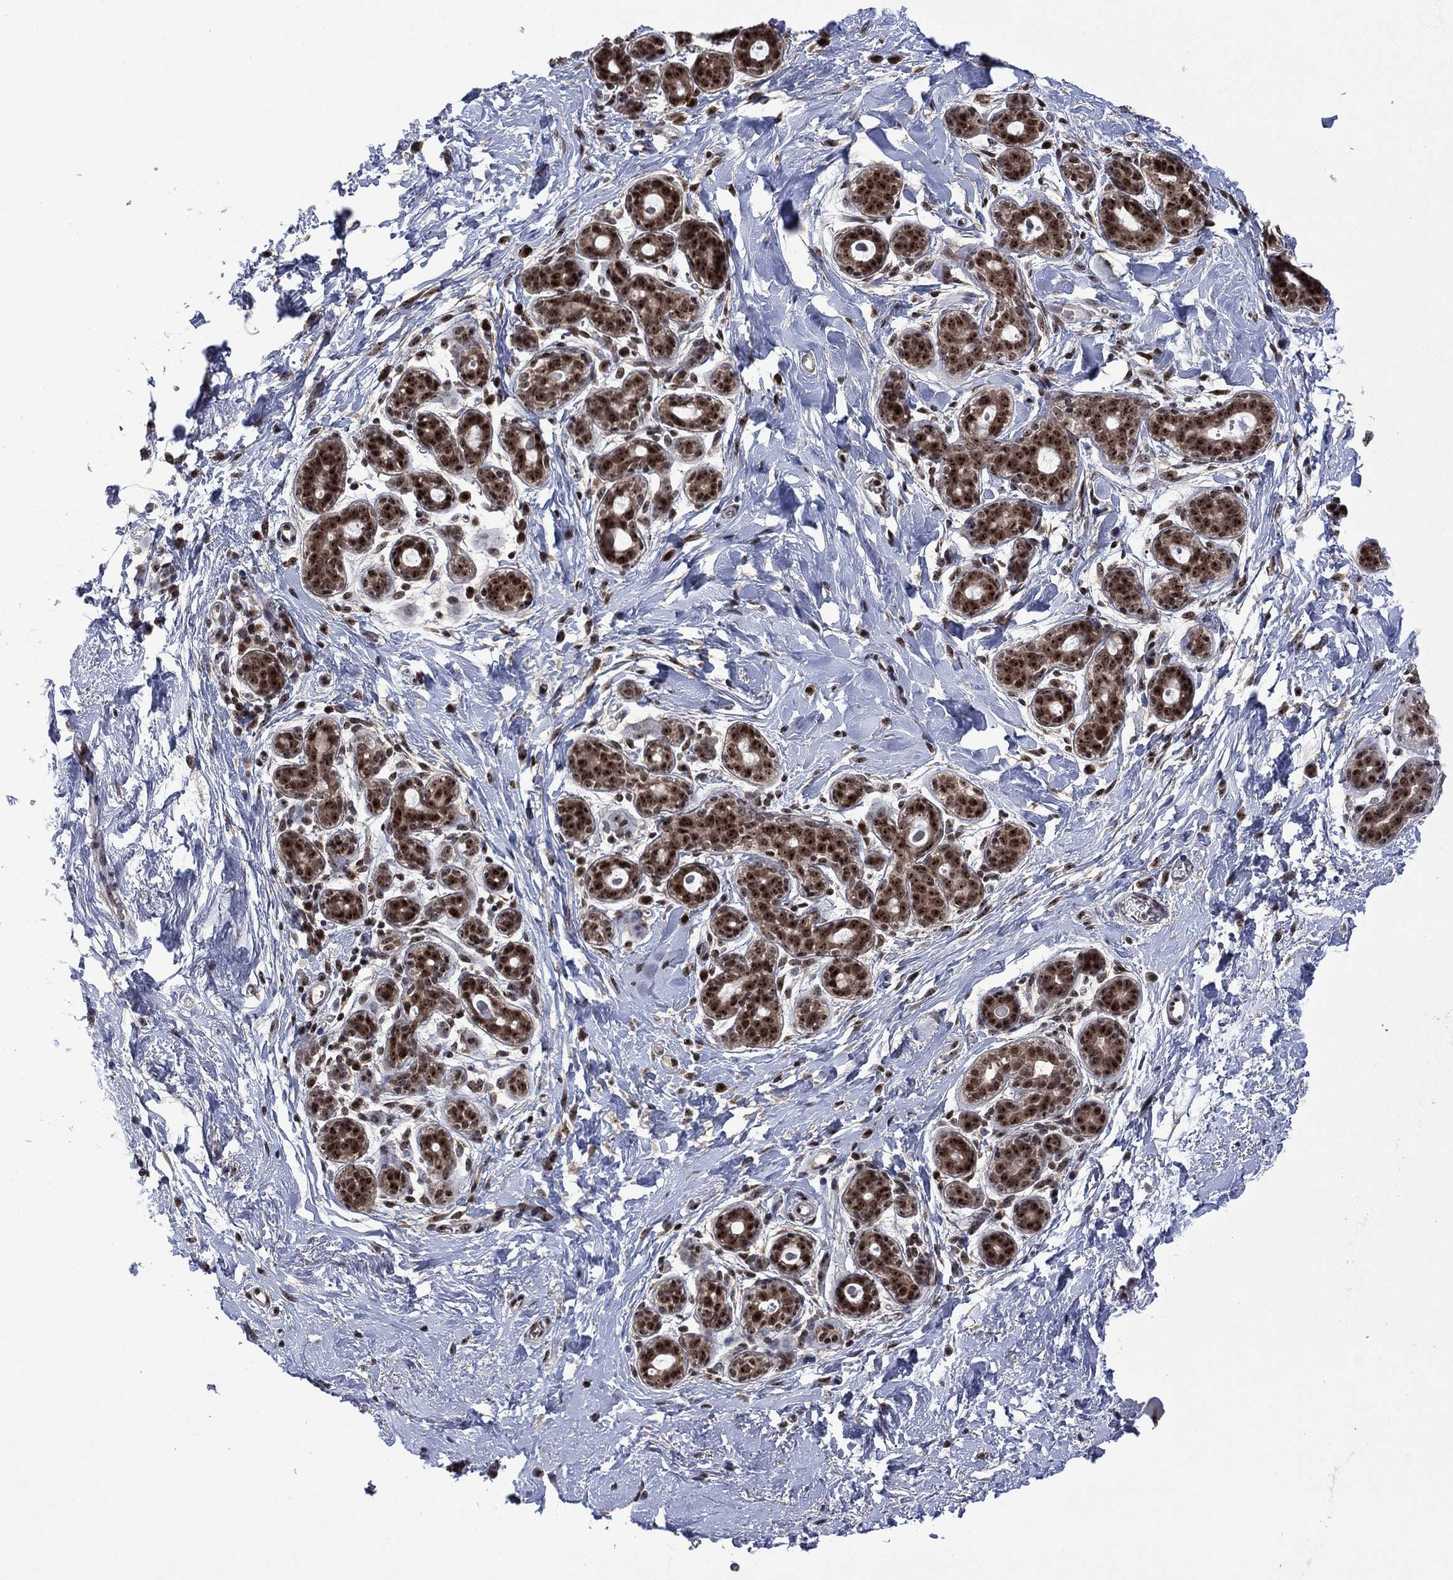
{"staining": {"intensity": "negative", "quantity": "none", "location": "none"}, "tissue": "breast", "cell_type": "Adipocytes", "image_type": "normal", "snomed": [{"axis": "morphology", "description": "Normal tissue, NOS"}, {"axis": "topography", "description": "Breast"}], "caption": "This is an immunohistochemistry photomicrograph of unremarkable breast. There is no staining in adipocytes.", "gene": "FBLL1", "patient": {"sex": "female", "age": 43}}